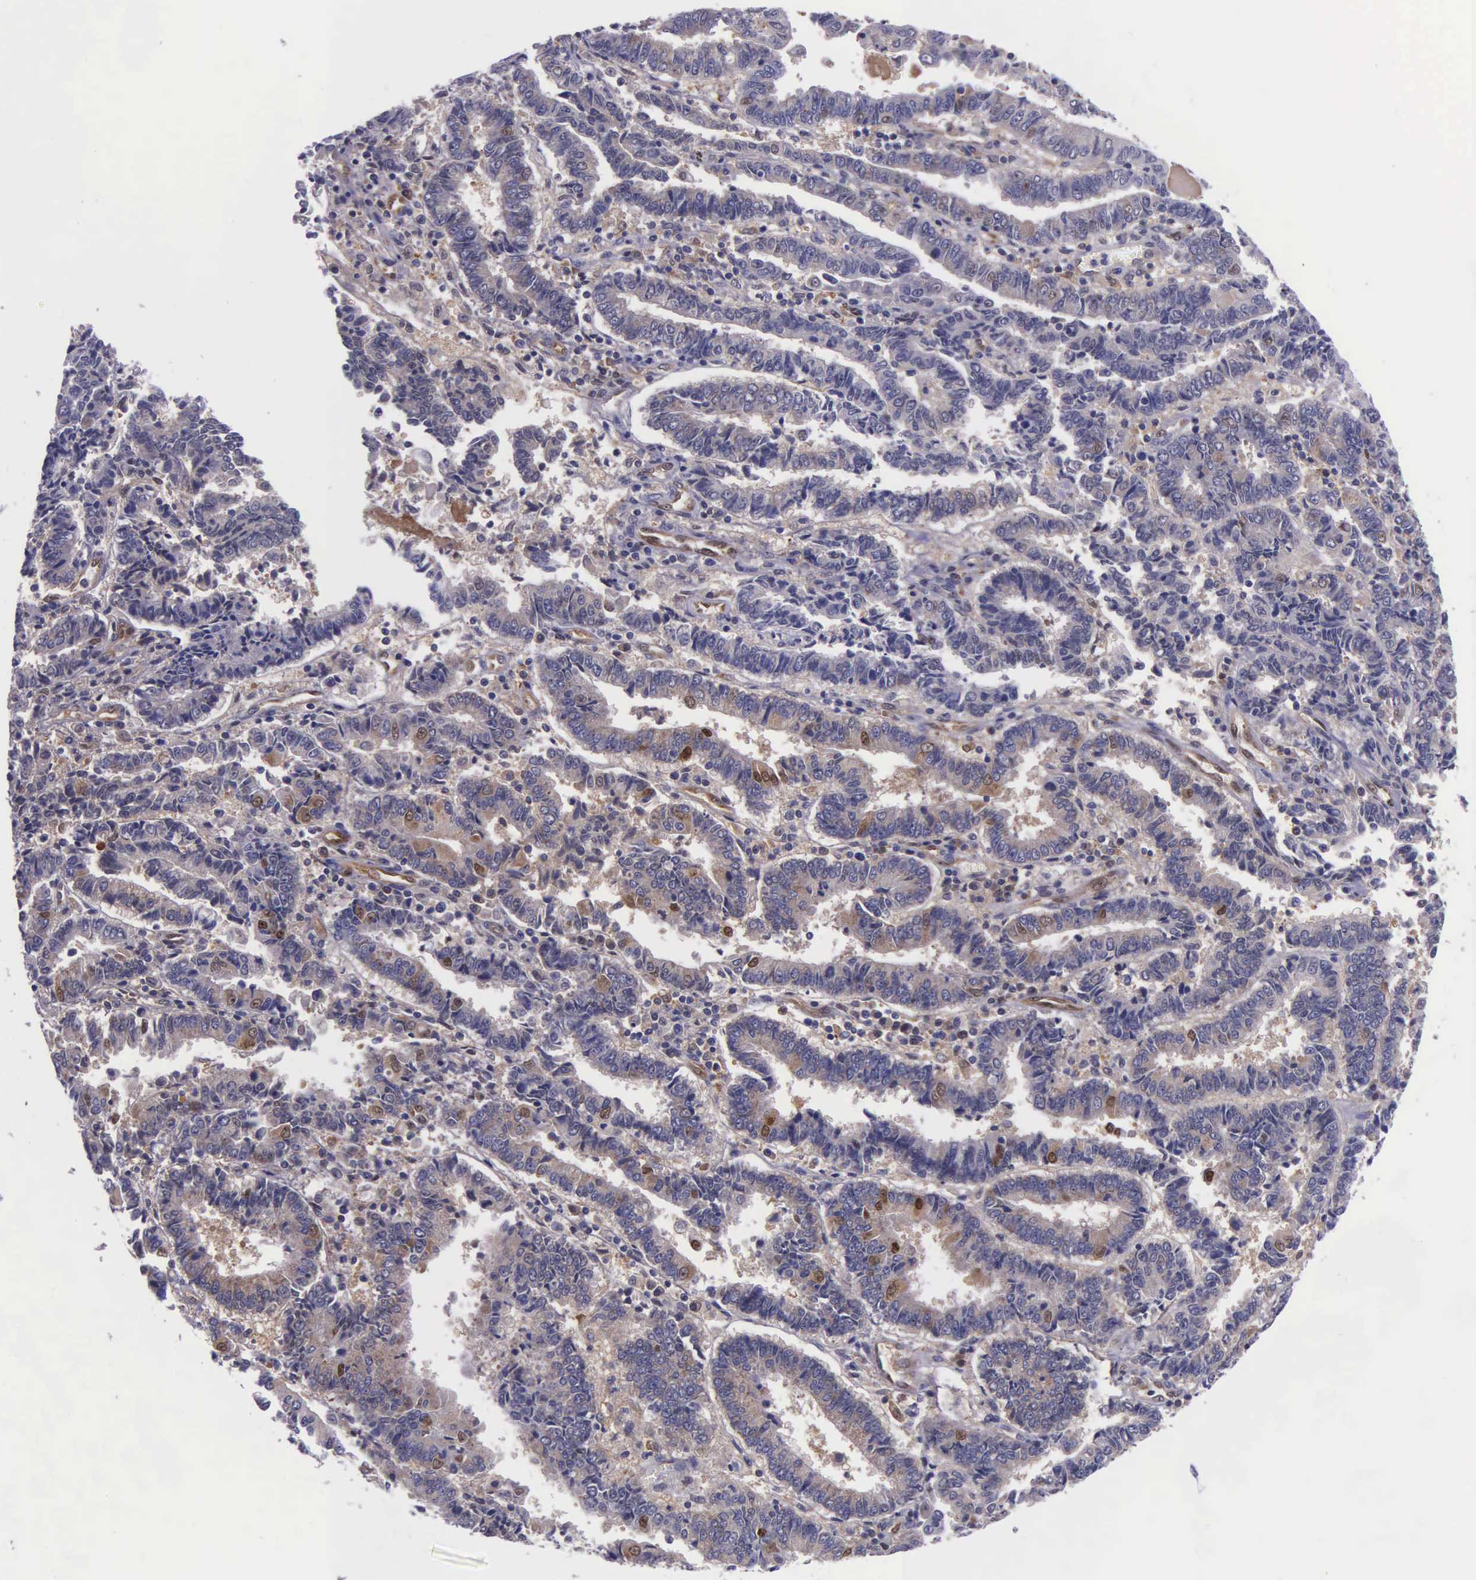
{"staining": {"intensity": "weak", "quantity": "<25%", "location": "cytoplasmic/membranous,nuclear"}, "tissue": "endometrial cancer", "cell_type": "Tumor cells", "image_type": "cancer", "snomed": [{"axis": "morphology", "description": "Adenocarcinoma, NOS"}, {"axis": "topography", "description": "Endometrium"}], "caption": "A histopathology image of endometrial cancer stained for a protein reveals no brown staining in tumor cells.", "gene": "GMPR2", "patient": {"sex": "female", "age": 75}}